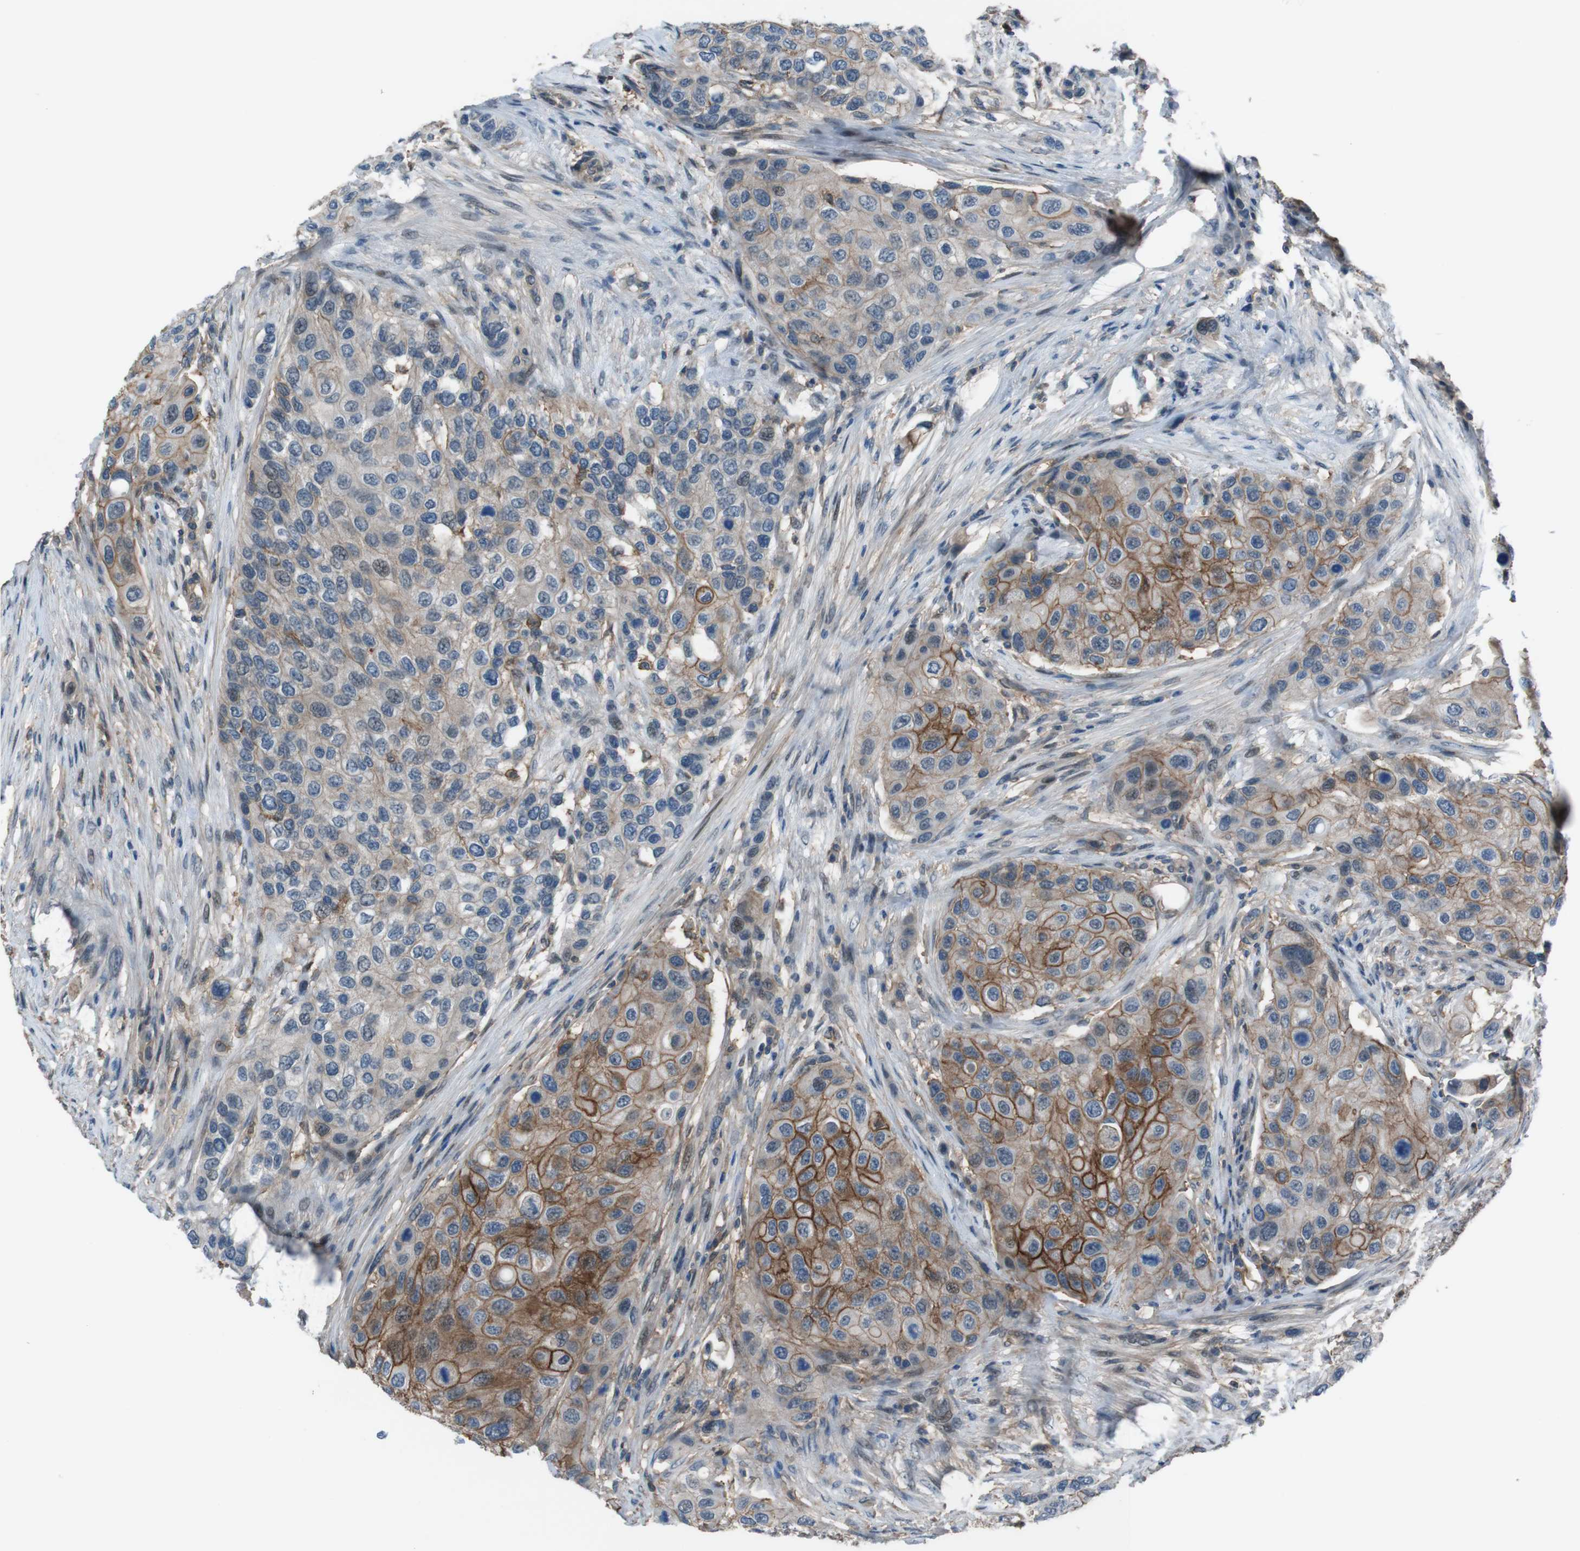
{"staining": {"intensity": "moderate", "quantity": "25%-75%", "location": "cytoplasmic/membranous"}, "tissue": "urothelial cancer", "cell_type": "Tumor cells", "image_type": "cancer", "snomed": [{"axis": "morphology", "description": "Urothelial carcinoma, High grade"}, {"axis": "topography", "description": "Urinary bladder"}], "caption": "Protein analysis of urothelial cancer tissue demonstrates moderate cytoplasmic/membranous staining in about 25%-75% of tumor cells.", "gene": "ATP2B1", "patient": {"sex": "female", "age": 56}}